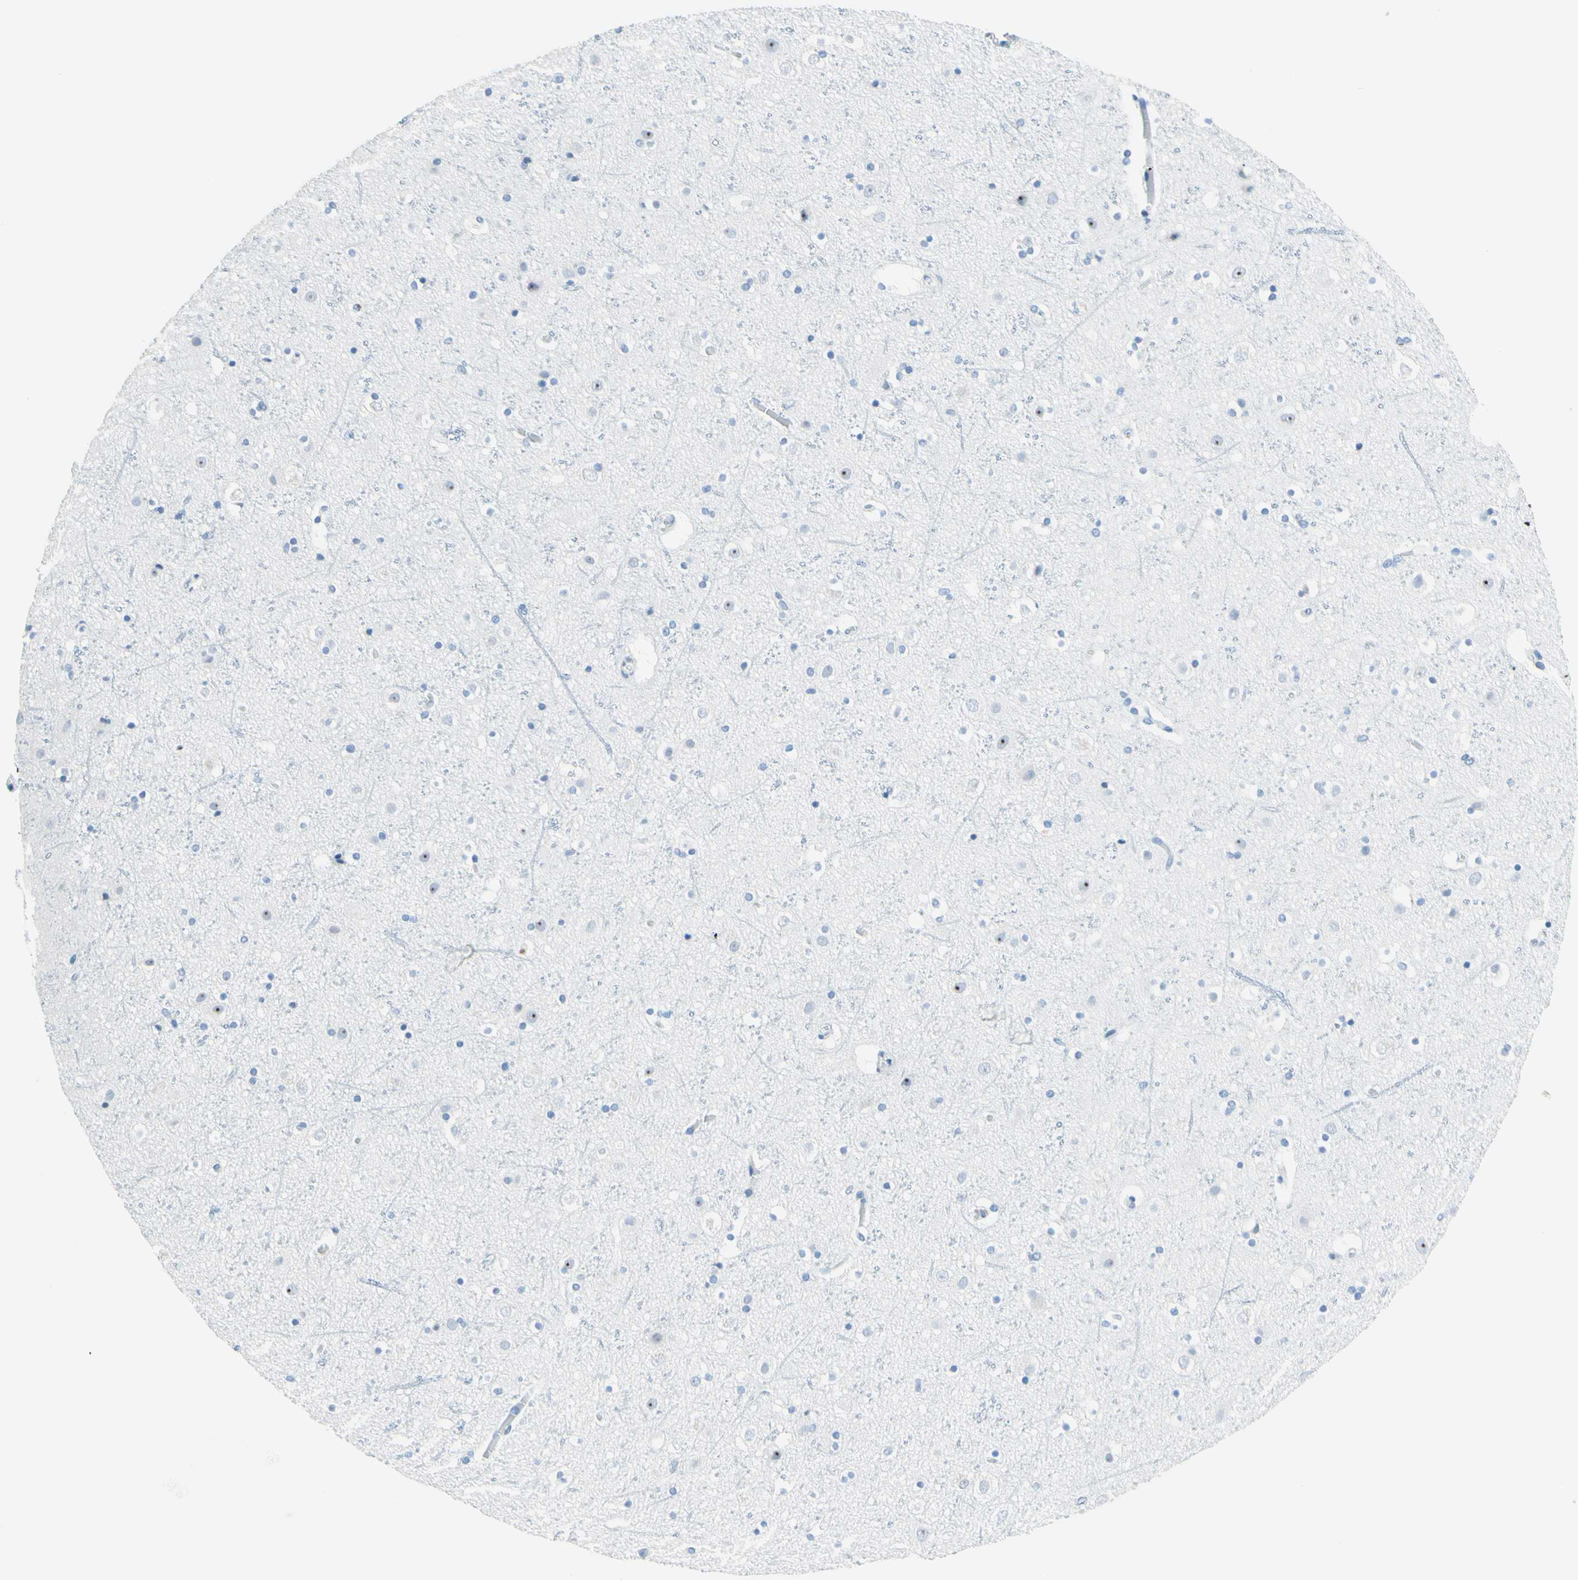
{"staining": {"intensity": "negative", "quantity": "none", "location": "none"}, "tissue": "cerebral cortex", "cell_type": "Endothelial cells", "image_type": "normal", "snomed": [{"axis": "morphology", "description": "Normal tissue, NOS"}, {"axis": "topography", "description": "Cerebral cortex"}], "caption": "Immunohistochemistry photomicrograph of unremarkable human cerebral cortex stained for a protein (brown), which exhibits no staining in endothelial cells.", "gene": "CYSLTR1", "patient": {"sex": "male", "age": 45}}